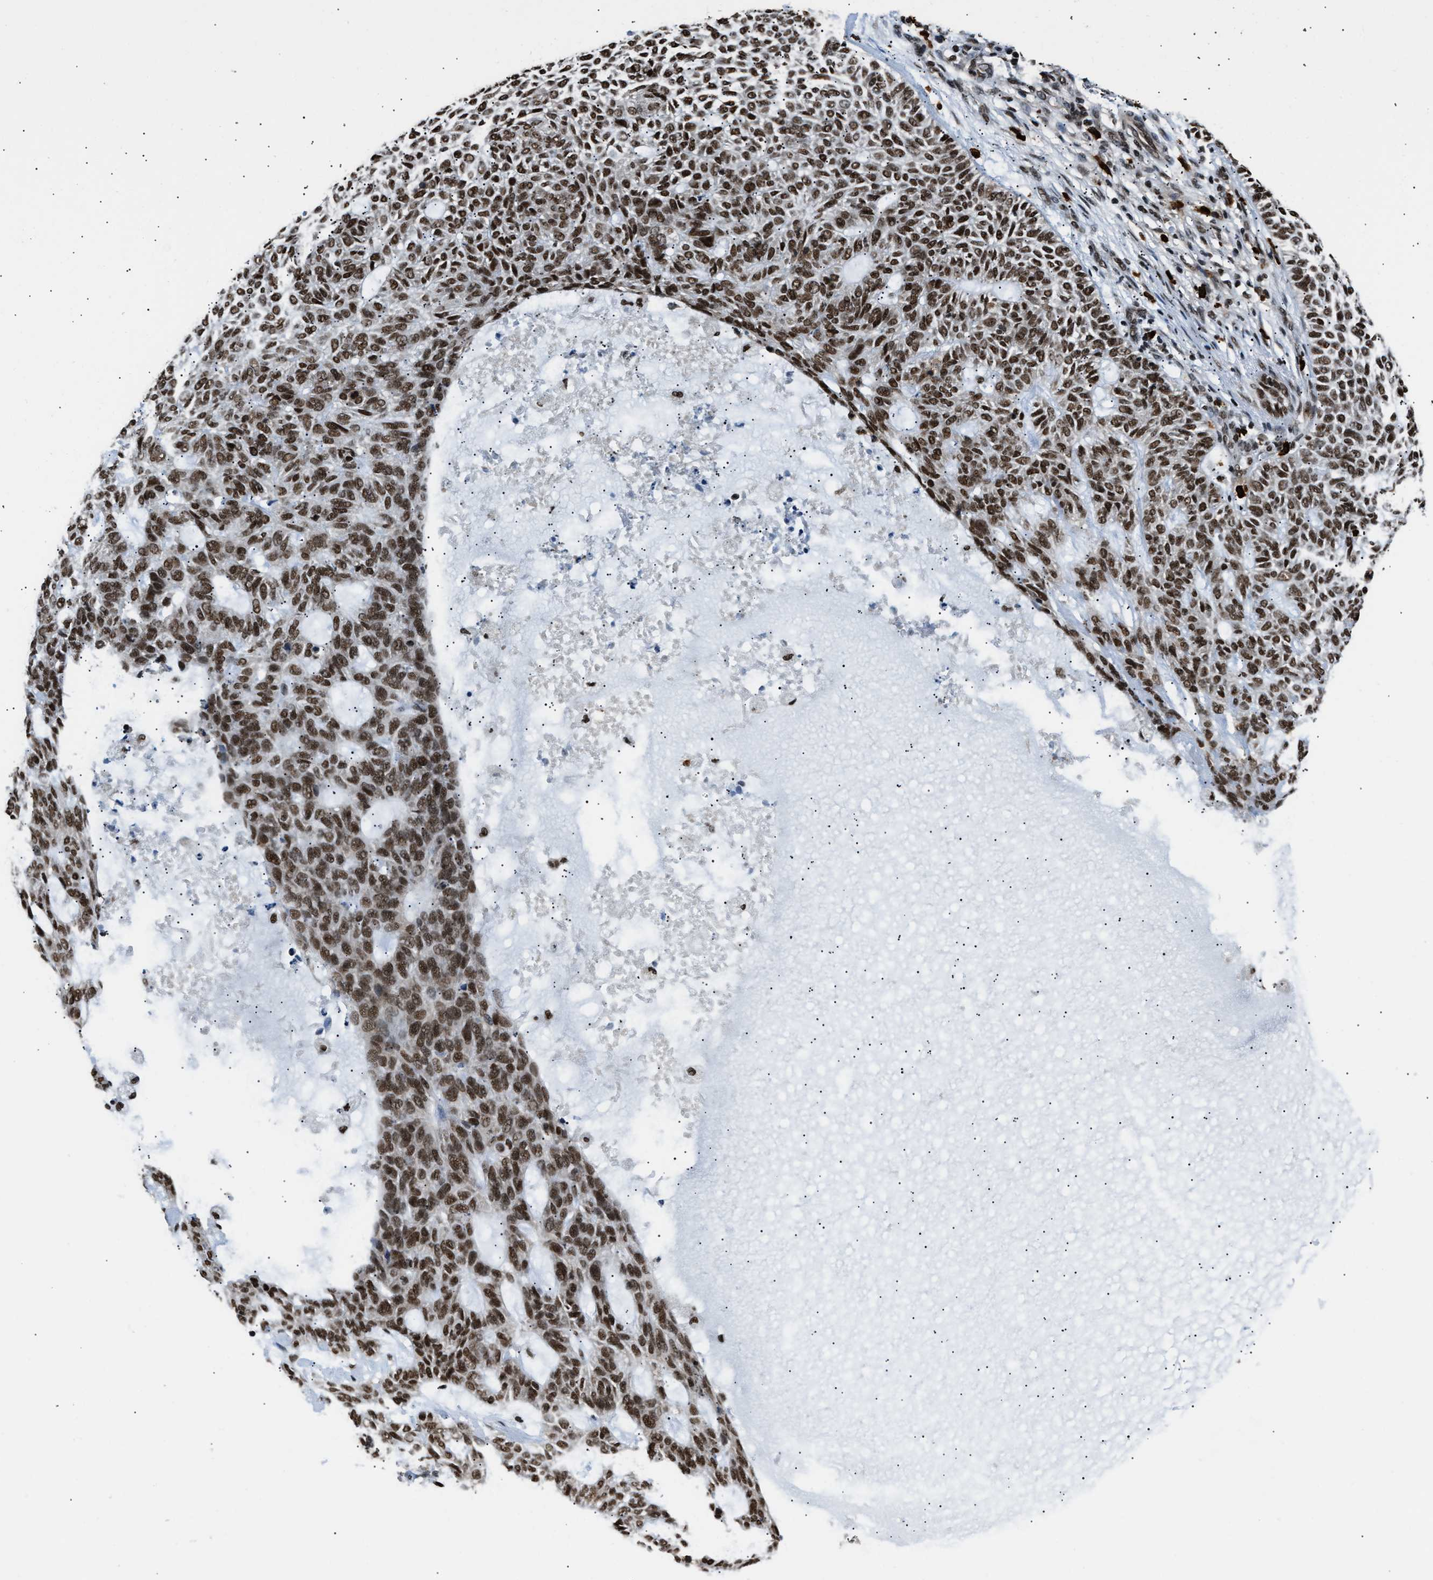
{"staining": {"intensity": "strong", "quantity": ">75%", "location": "nuclear"}, "tissue": "skin cancer", "cell_type": "Tumor cells", "image_type": "cancer", "snomed": [{"axis": "morphology", "description": "Basal cell carcinoma"}, {"axis": "topography", "description": "Skin"}], "caption": "Immunohistochemical staining of human basal cell carcinoma (skin) reveals high levels of strong nuclear protein positivity in approximately >75% of tumor cells.", "gene": "CCNDBP1", "patient": {"sex": "male", "age": 87}}